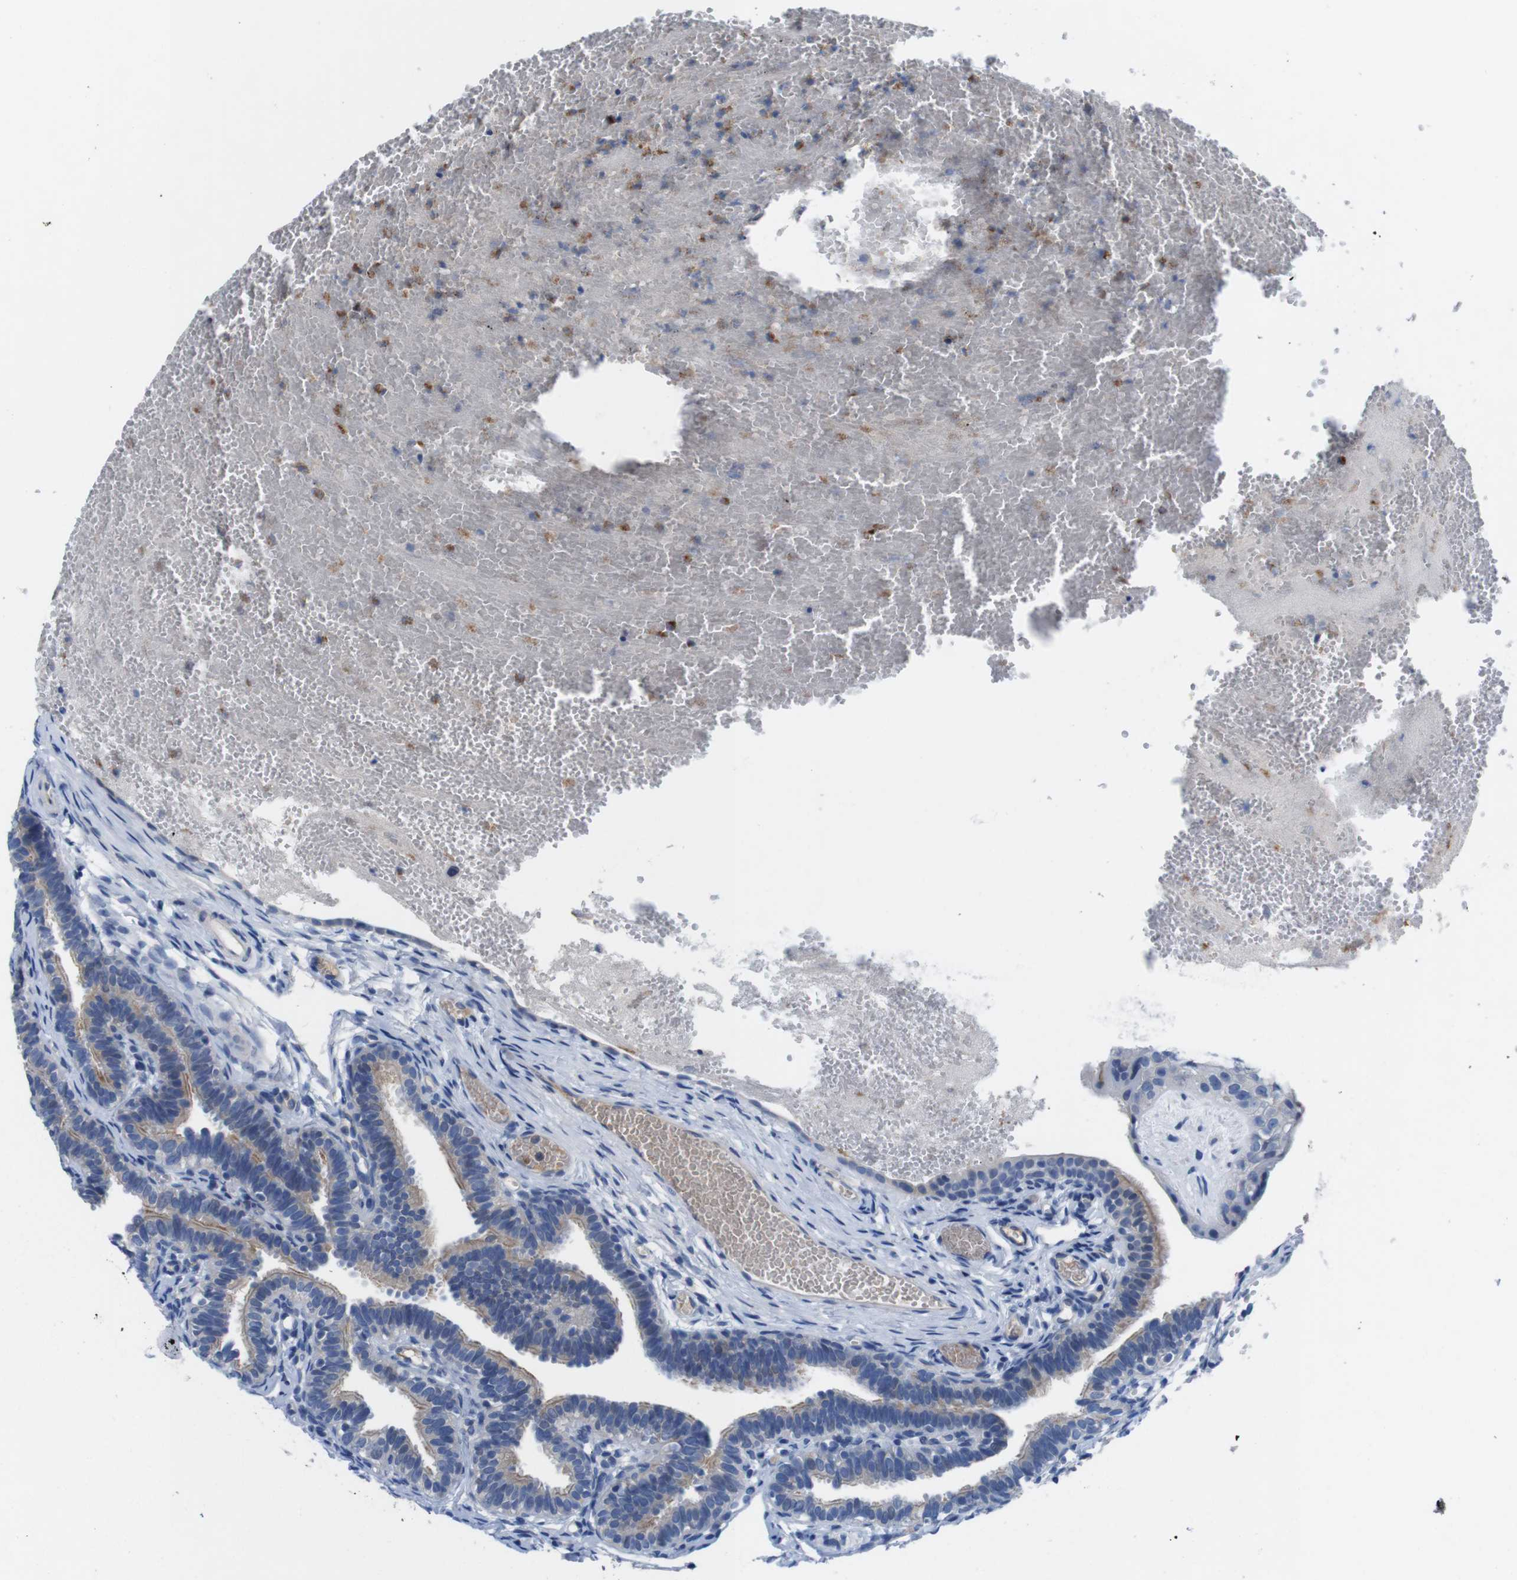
{"staining": {"intensity": "weak", "quantity": "25%-75%", "location": "cytoplasmic/membranous"}, "tissue": "fallopian tube", "cell_type": "Glandular cells", "image_type": "normal", "snomed": [{"axis": "morphology", "description": "Normal tissue, NOS"}, {"axis": "topography", "description": "Fallopian tube"}, {"axis": "topography", "description": "Placenta"}], "caption": "DAB (3,3'-diaminobenzidine) immunohistochemical staining of unremarkable human fallopian tube shows weak cytoplasmic/membranous protein positivity in approximately 25%-75% of glandular cells. The staining was performed using DAB, with brown indicating positive protein expression. Nuclei are stained blue with hematoxylin.", "gene": "C1RL", "patient": {"sex": "female", "age": 34}}